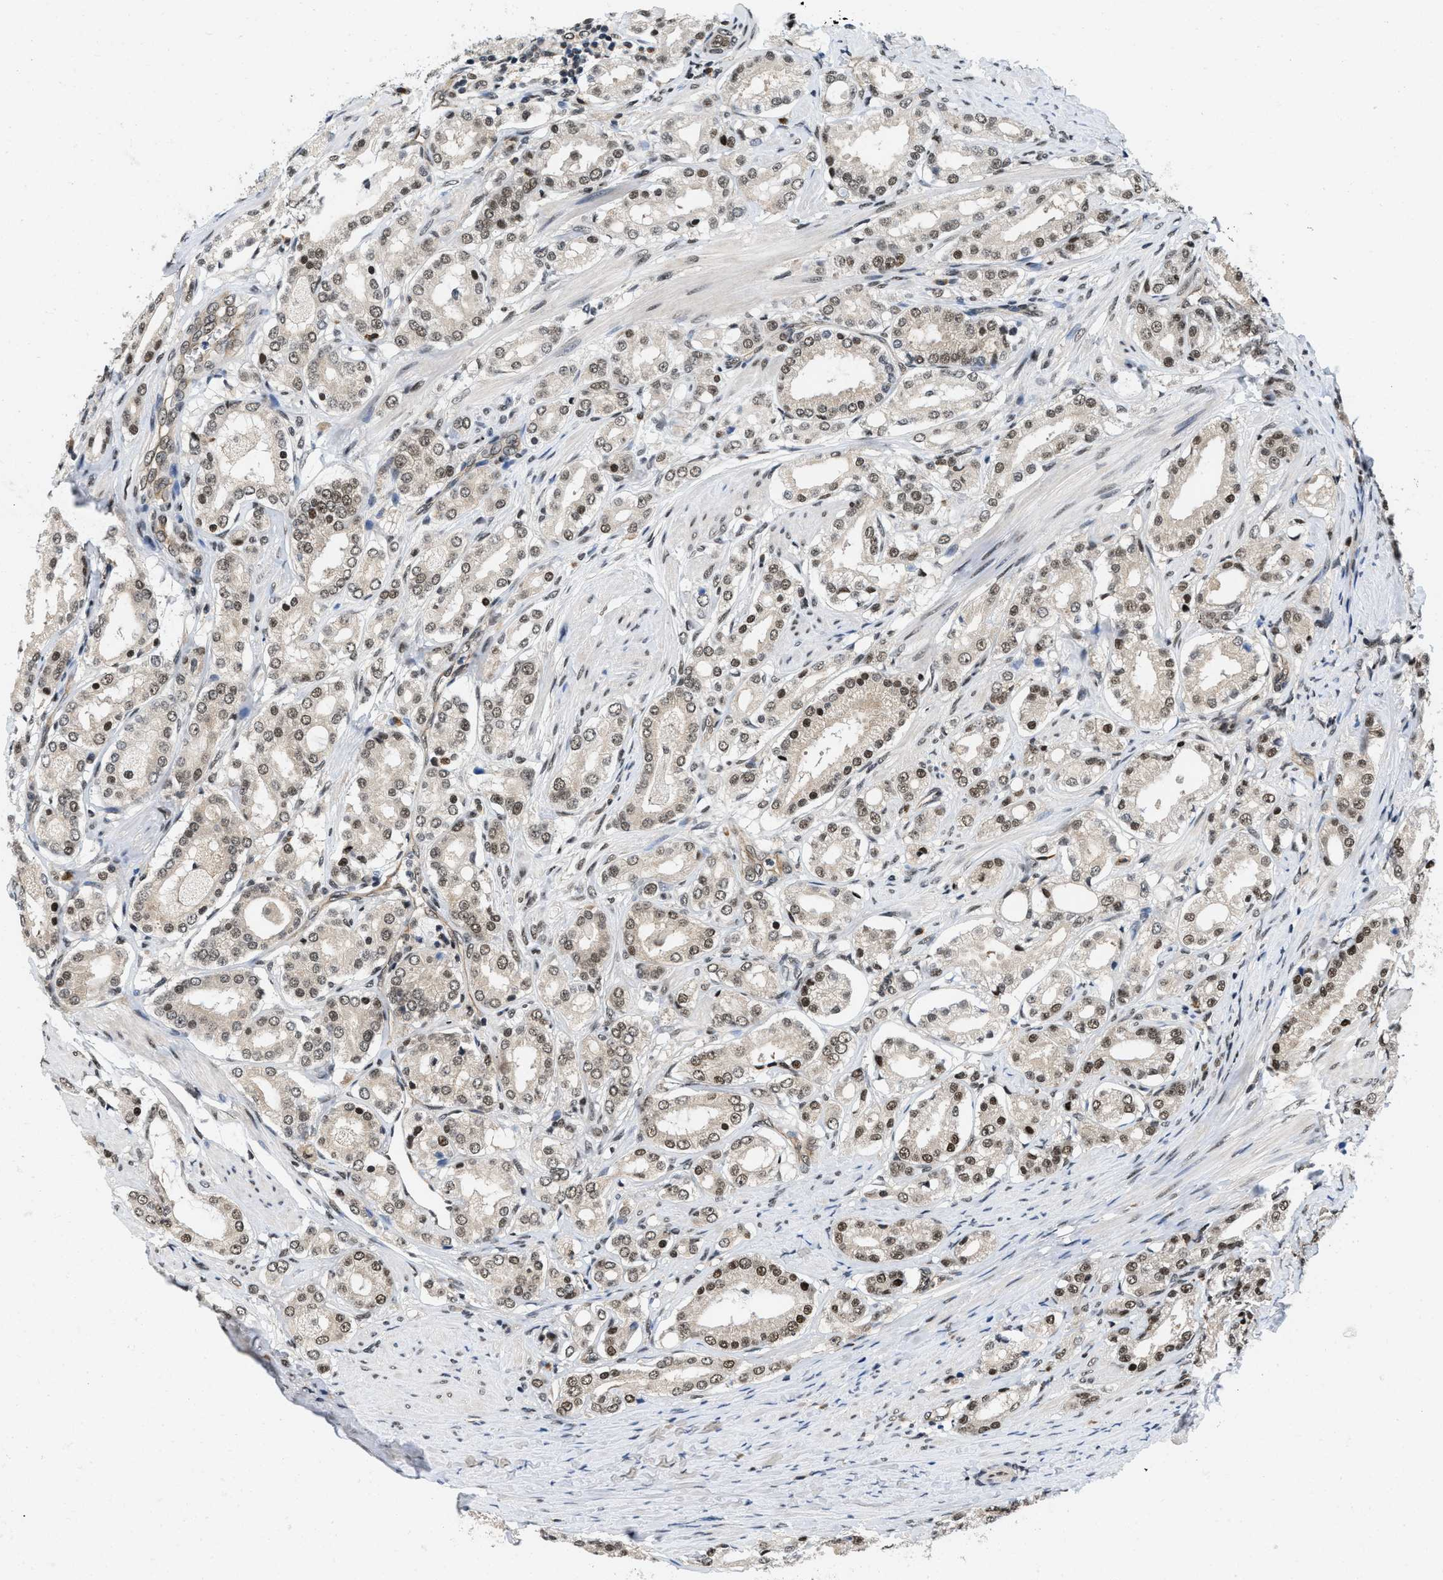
{"staining": {"intensity": "weak", "quantity": "25%-75%", "location": "nuclear"}, "tissue": "prostate cancer", "cell_type": "Tumor cells", "image_type": "cancer", "snomed": [{"axis": "morphology", "description": "Adenocarcinoma, Low grade"}, {"axis": "topography", "description": "Prostate"}], "caption": "An image showing weak nuclear expression in approximately 25%-75% of tumor cells in prostate cancer (low-grade adenocarcinoma), as visualized by brown immunohistochemical staining.", "gene": "SAFB", "patient": {"sex": "male", "age": 63}}